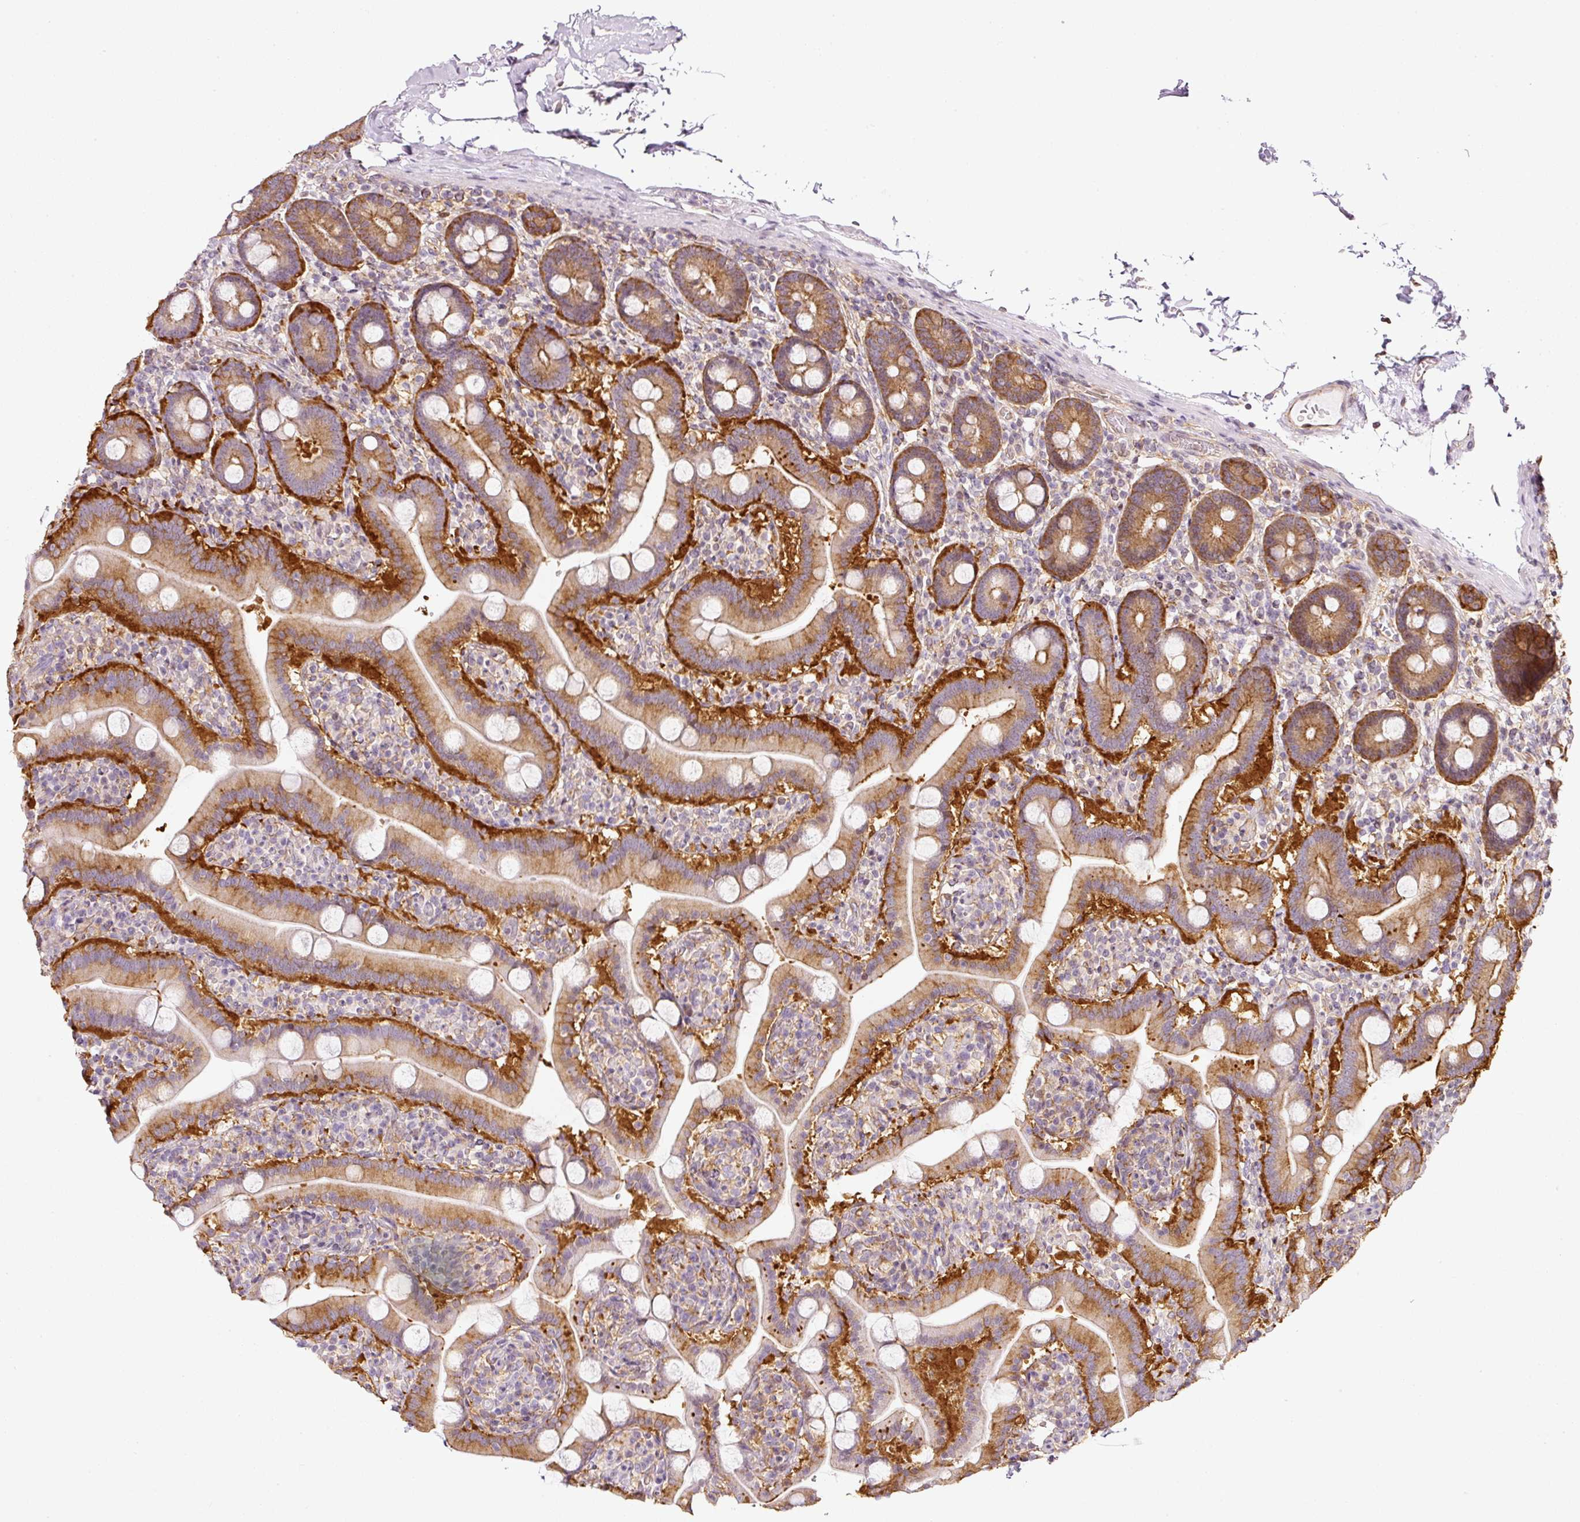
{"staining": {"intensity": "moderate", "quantity": ">75%", "location": "cytoplasmic/membranous"}, "tissue": "duodenum", "cell_type": "Glandular cells", "image_type": "normal", "snomed": [{"axis": "morphology", "description": "Normal tissue, NOS"}, {"axis": "topography", "description": "Duodenum"}], "caption": "Duodenum stained with DAB (3,3'-diaminobenzidine) immunohistochemistry demonstrates medium levels of moderate cytoplasmic/membranous staining in about >75% of glandular cells.", "gene": "SCNM1", "patient": {"sex": "male", "age": 55}}